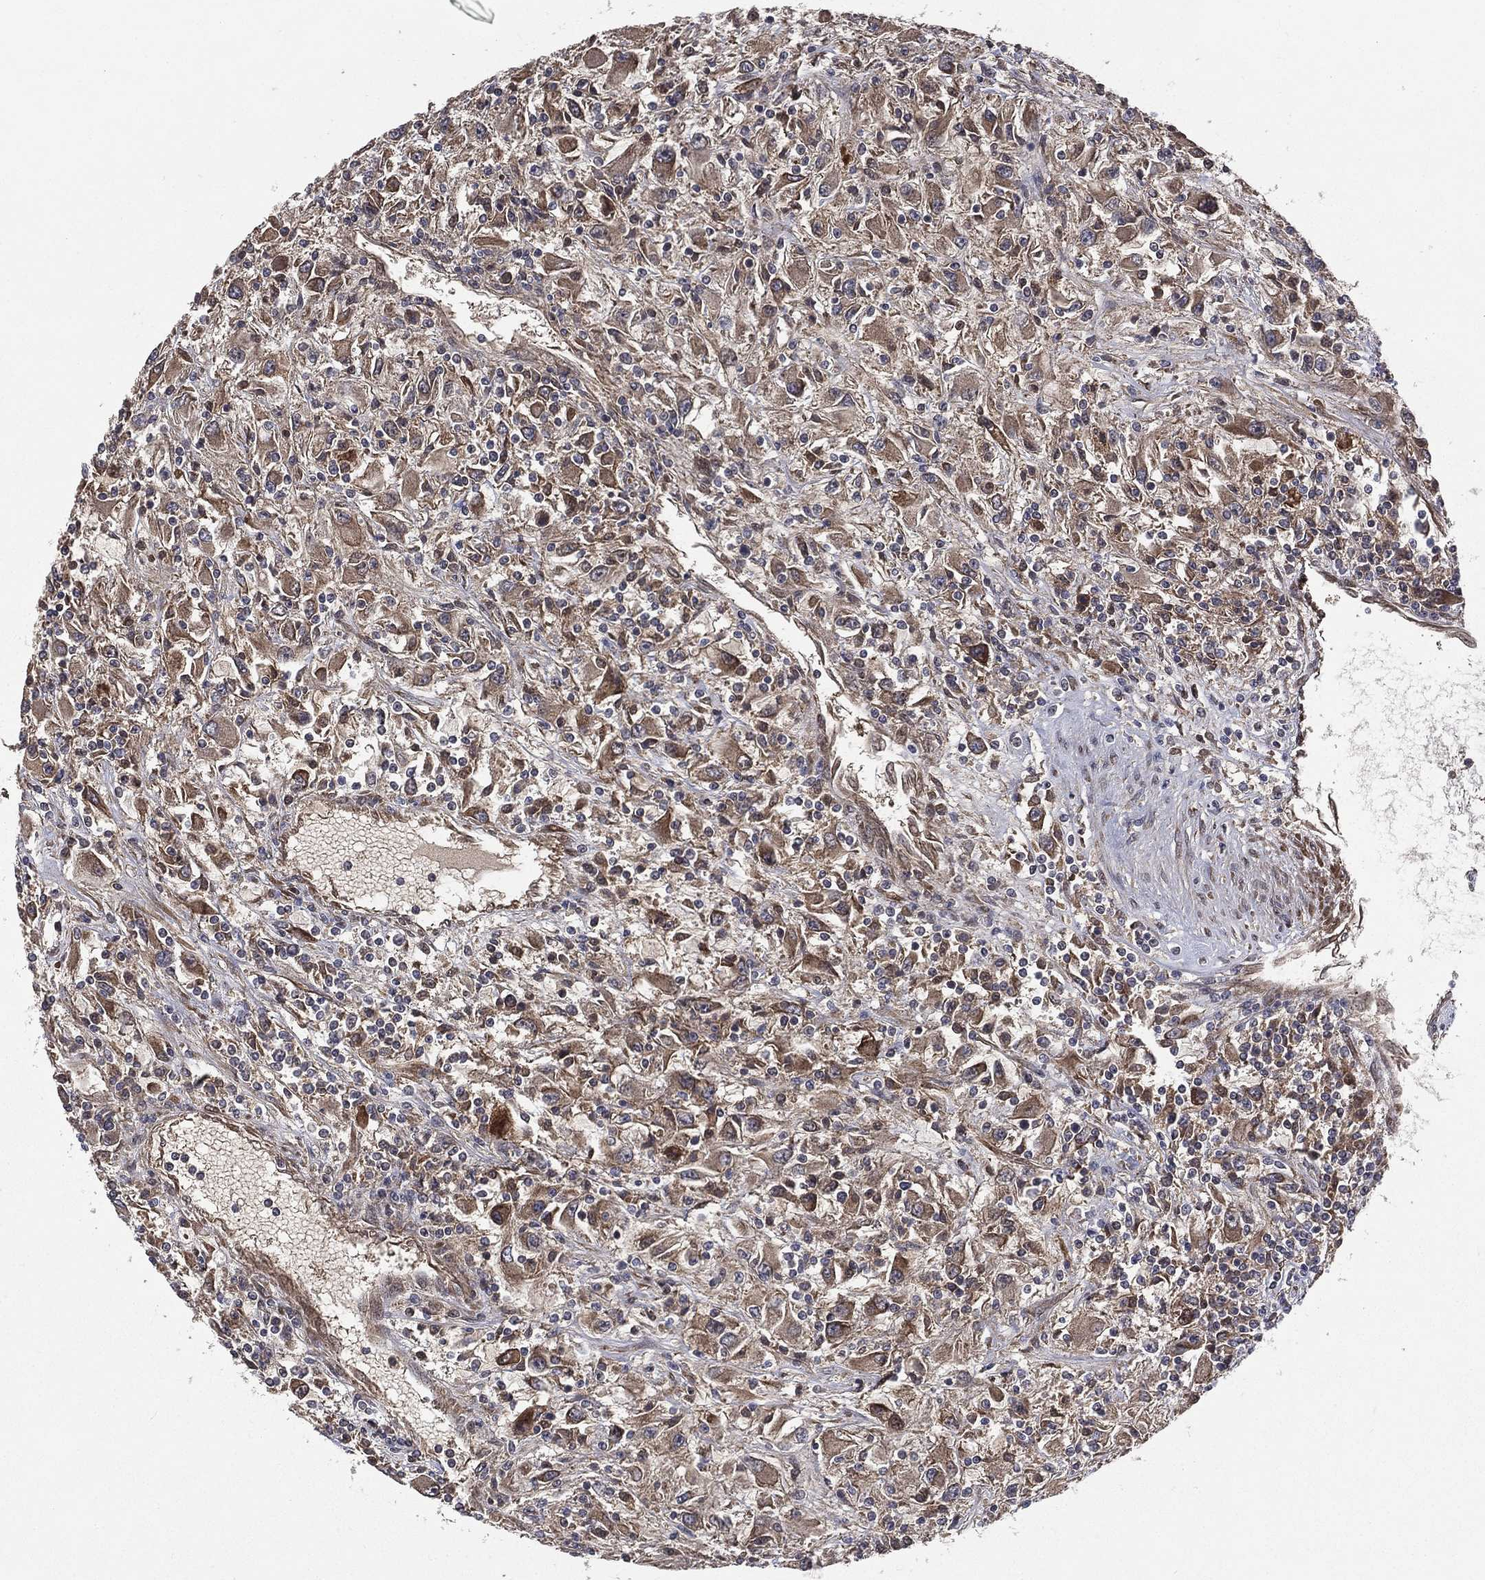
{"staining": {"intensity": "moderate", "quantity": "25%-75%", "location": "cytoplasmic/membranous"}, "tissue": "renal cancer", "cell_type": "Tumor cells", "image_type": "cancer", "snomed": [{"axis": "morphology", "description": "Adenocarcinoma, NOS"}, {"axis": "topography", "description": "Kidney"}], "caption": "A brown stain shows moderate cytoplasmic/membranous positivity of a protein in human renal cancer tumor cells. The protein is stained brown, and the nuclei are stained in blue (DAB IHC with brightfield microscopy, high magnification).", "gene": "RAB11FIP4", "patient": {"sex": "female", "age": 67}}